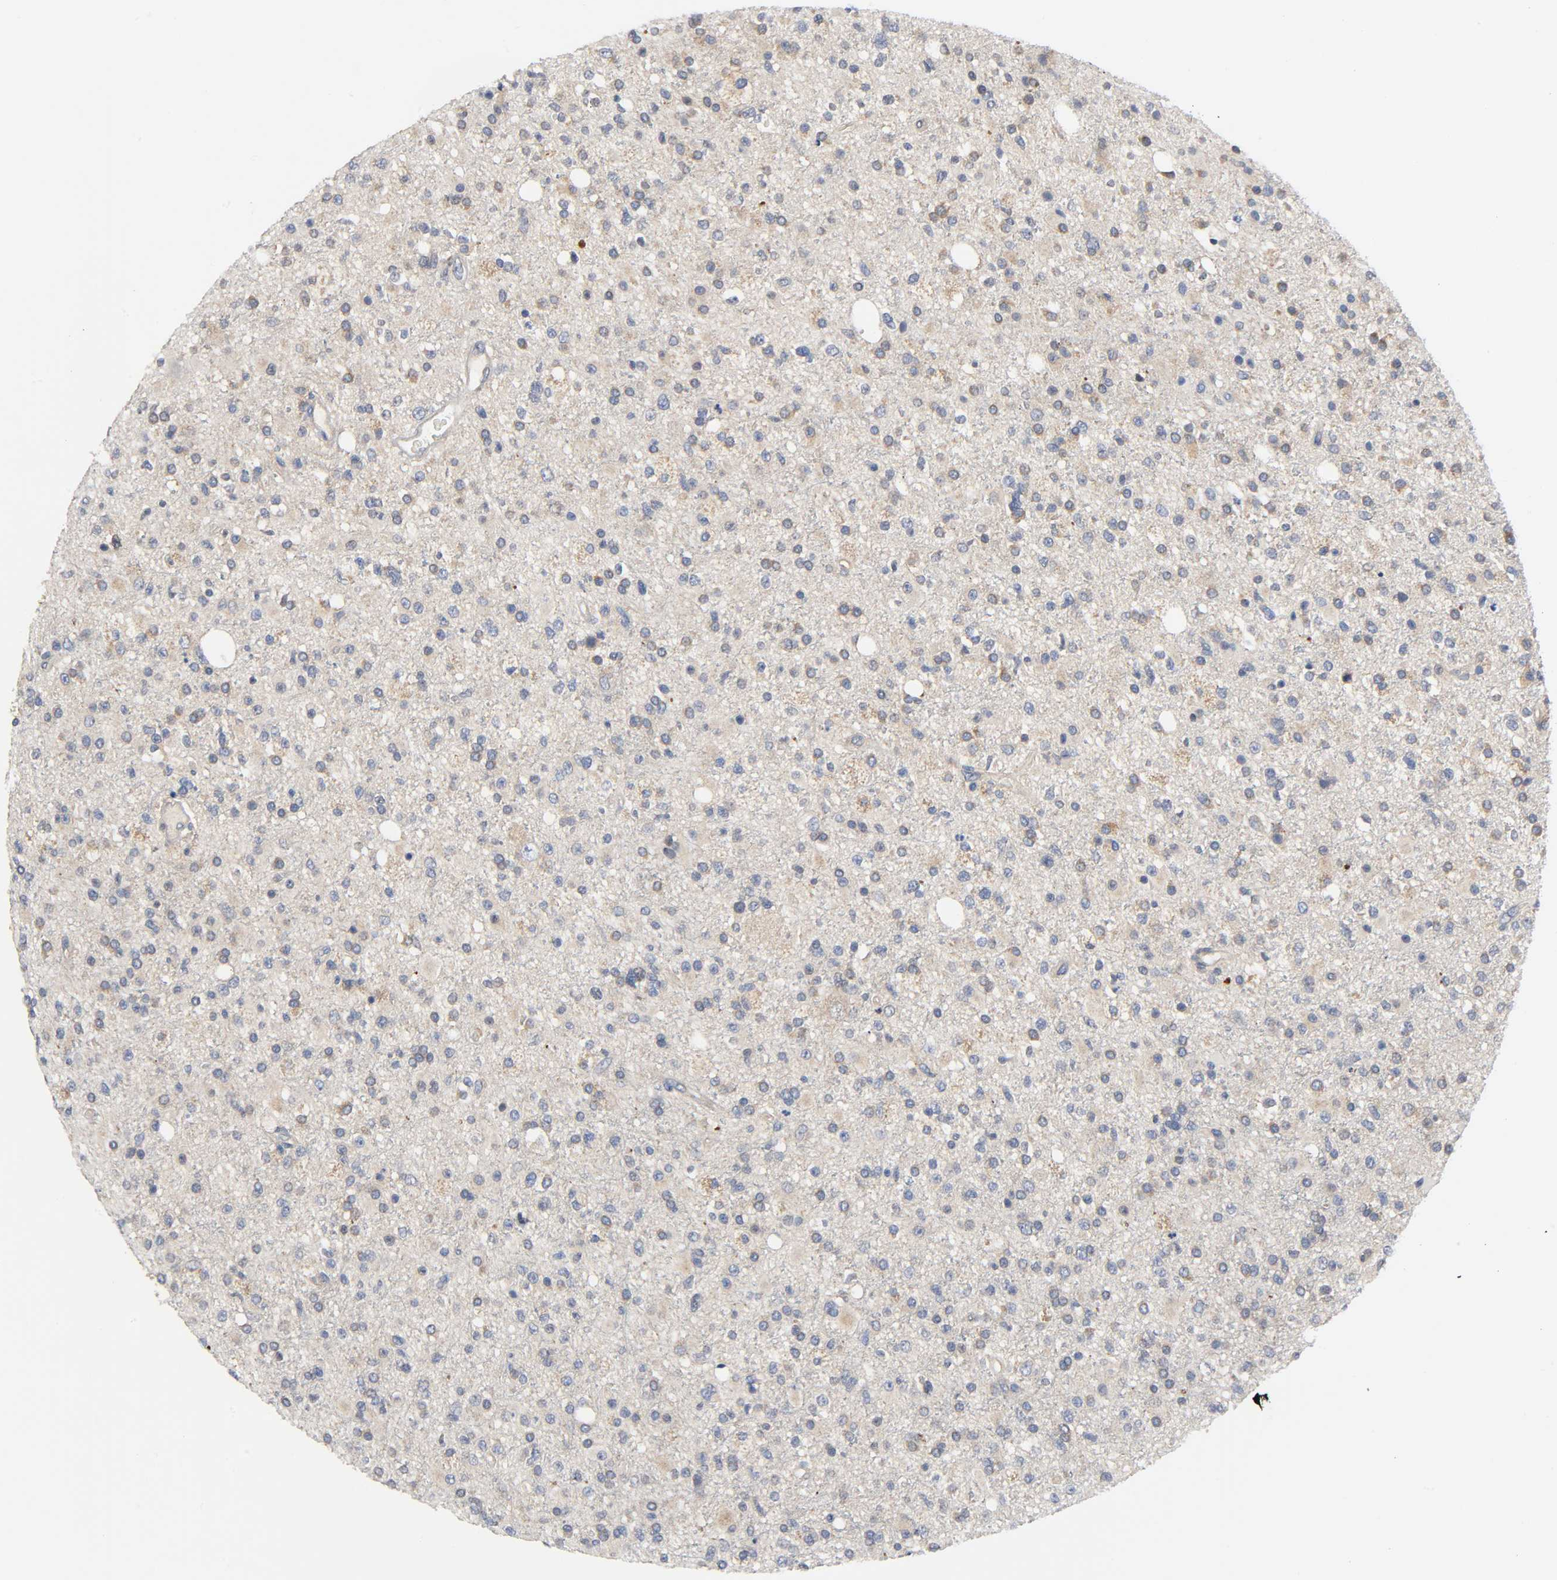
{"staining": {"intensity": "moderate", "quantity": "25%-75%", "location": "cytoplasmic/membranous"}, "tissue": "glioma", "cell_type": "Tumor cells", "image_type": "cancer", "snomed": [{"axis": "morphology", "description": "Glioma, malignant, High grade"}, {"axis": "topography", "description": "Brain"}], "caption": "Immunohistochemistry micrograph of neoplastic tissue: human malignant glioma (high-grade) stained using immunohistochemistry reveals medium levels of moderate protein expression localized specifically in the cytoplasmic/membranous of tumor cells, appearing as a cytoplasmic/membranous brown color.", "gene": "HDAC6", "patient": {"sex": "male", "age": 33}}